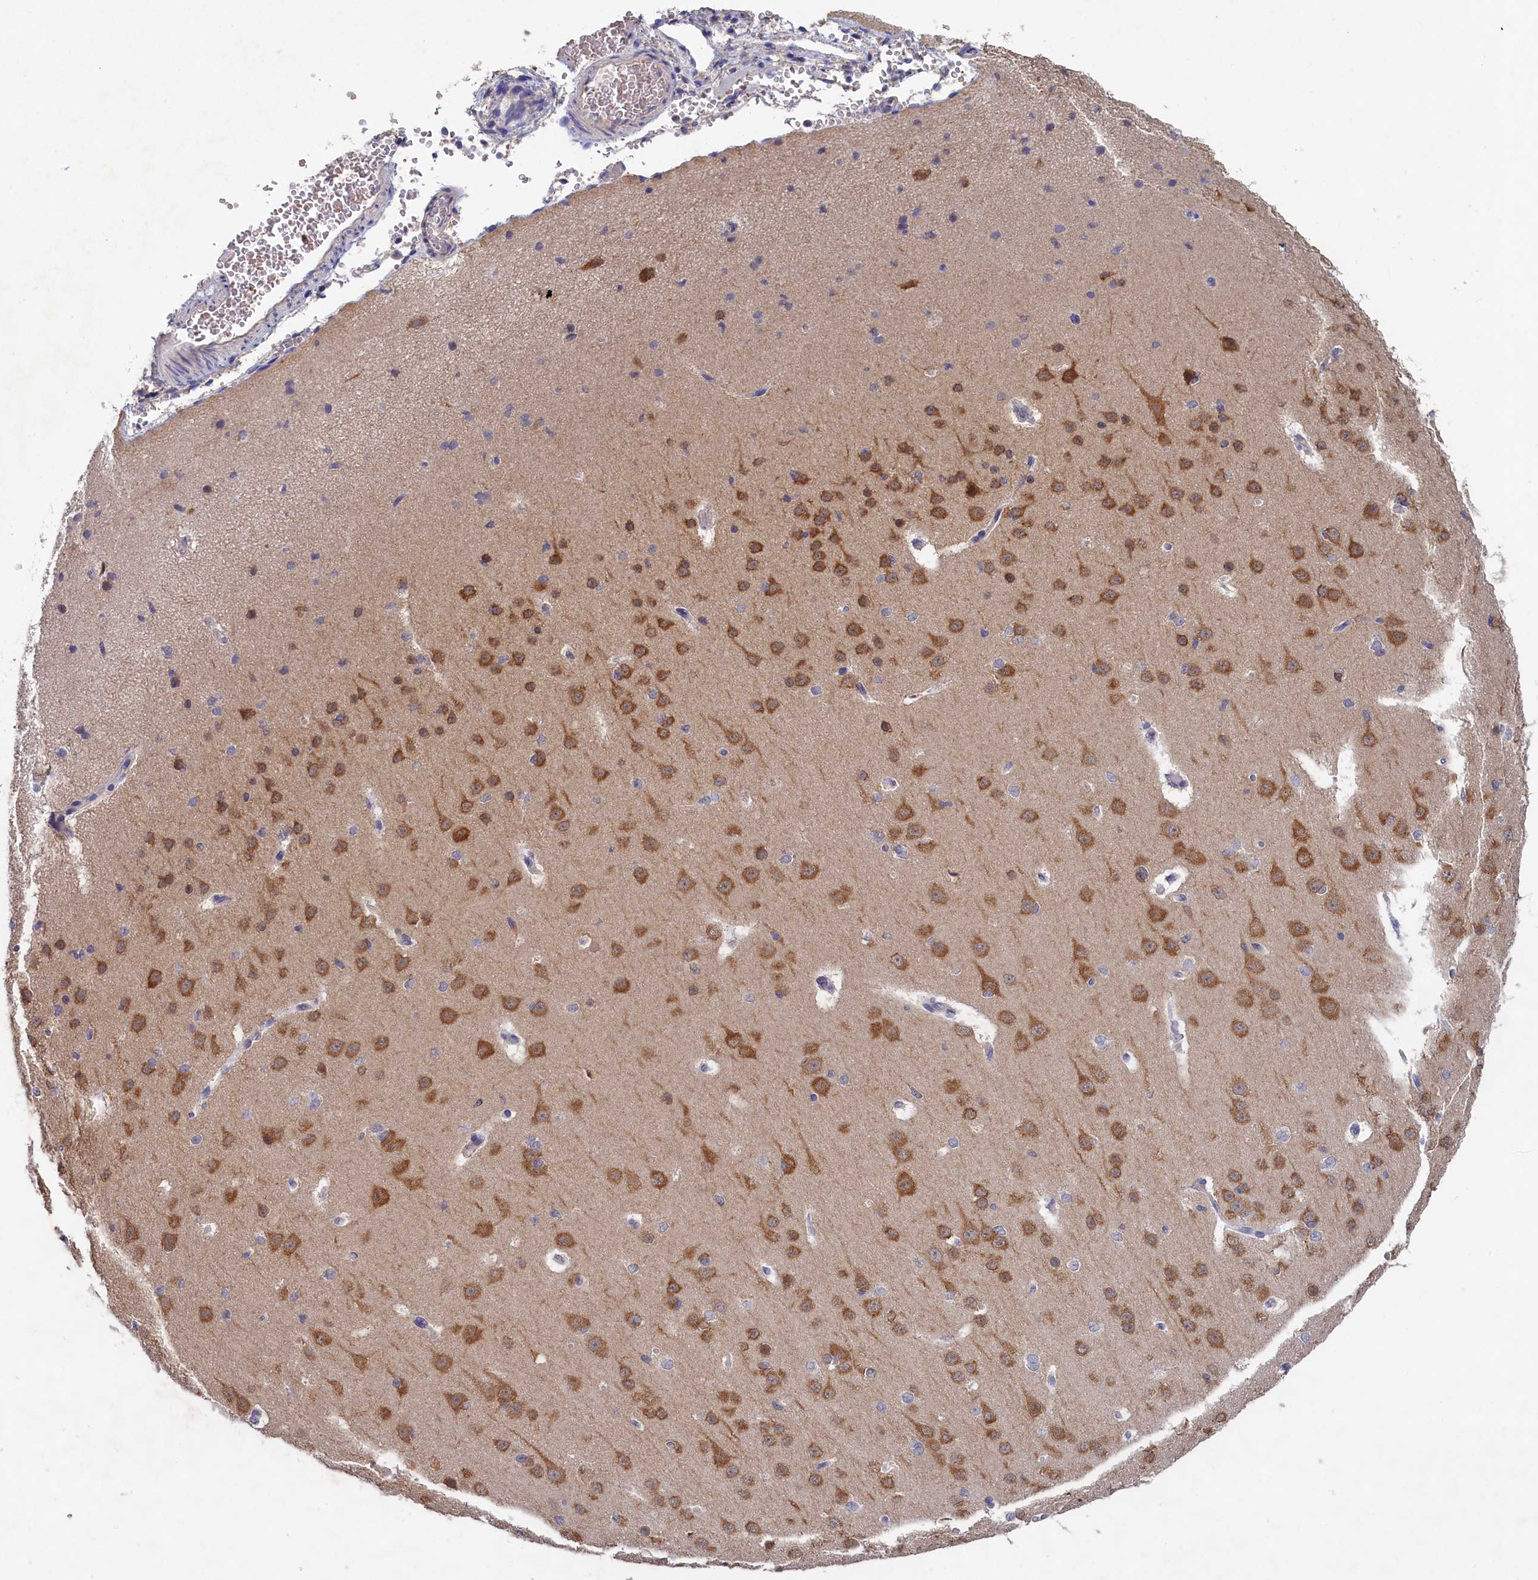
{"staining": {"intensity": "negative", "quantity": "none", "location": "none"}, "tissue": "cerebral cortex", "cell_type": "Endothelial cells", "image_type": "normal", "snomed": [{"axis": "morphology", "description": "Normal tissue, NOS"}, {"axis": "morphology", "description": "Developmental malformation"}, {"axis": "topography", "description": "Cerebral cortex"}], "caption": "Human cerebral cortex stained for a protein using immunohistochemistry shows no expression in endothelial cells.", "gene": "CELF5", "patient": {"sex": "female", "age": 30}}